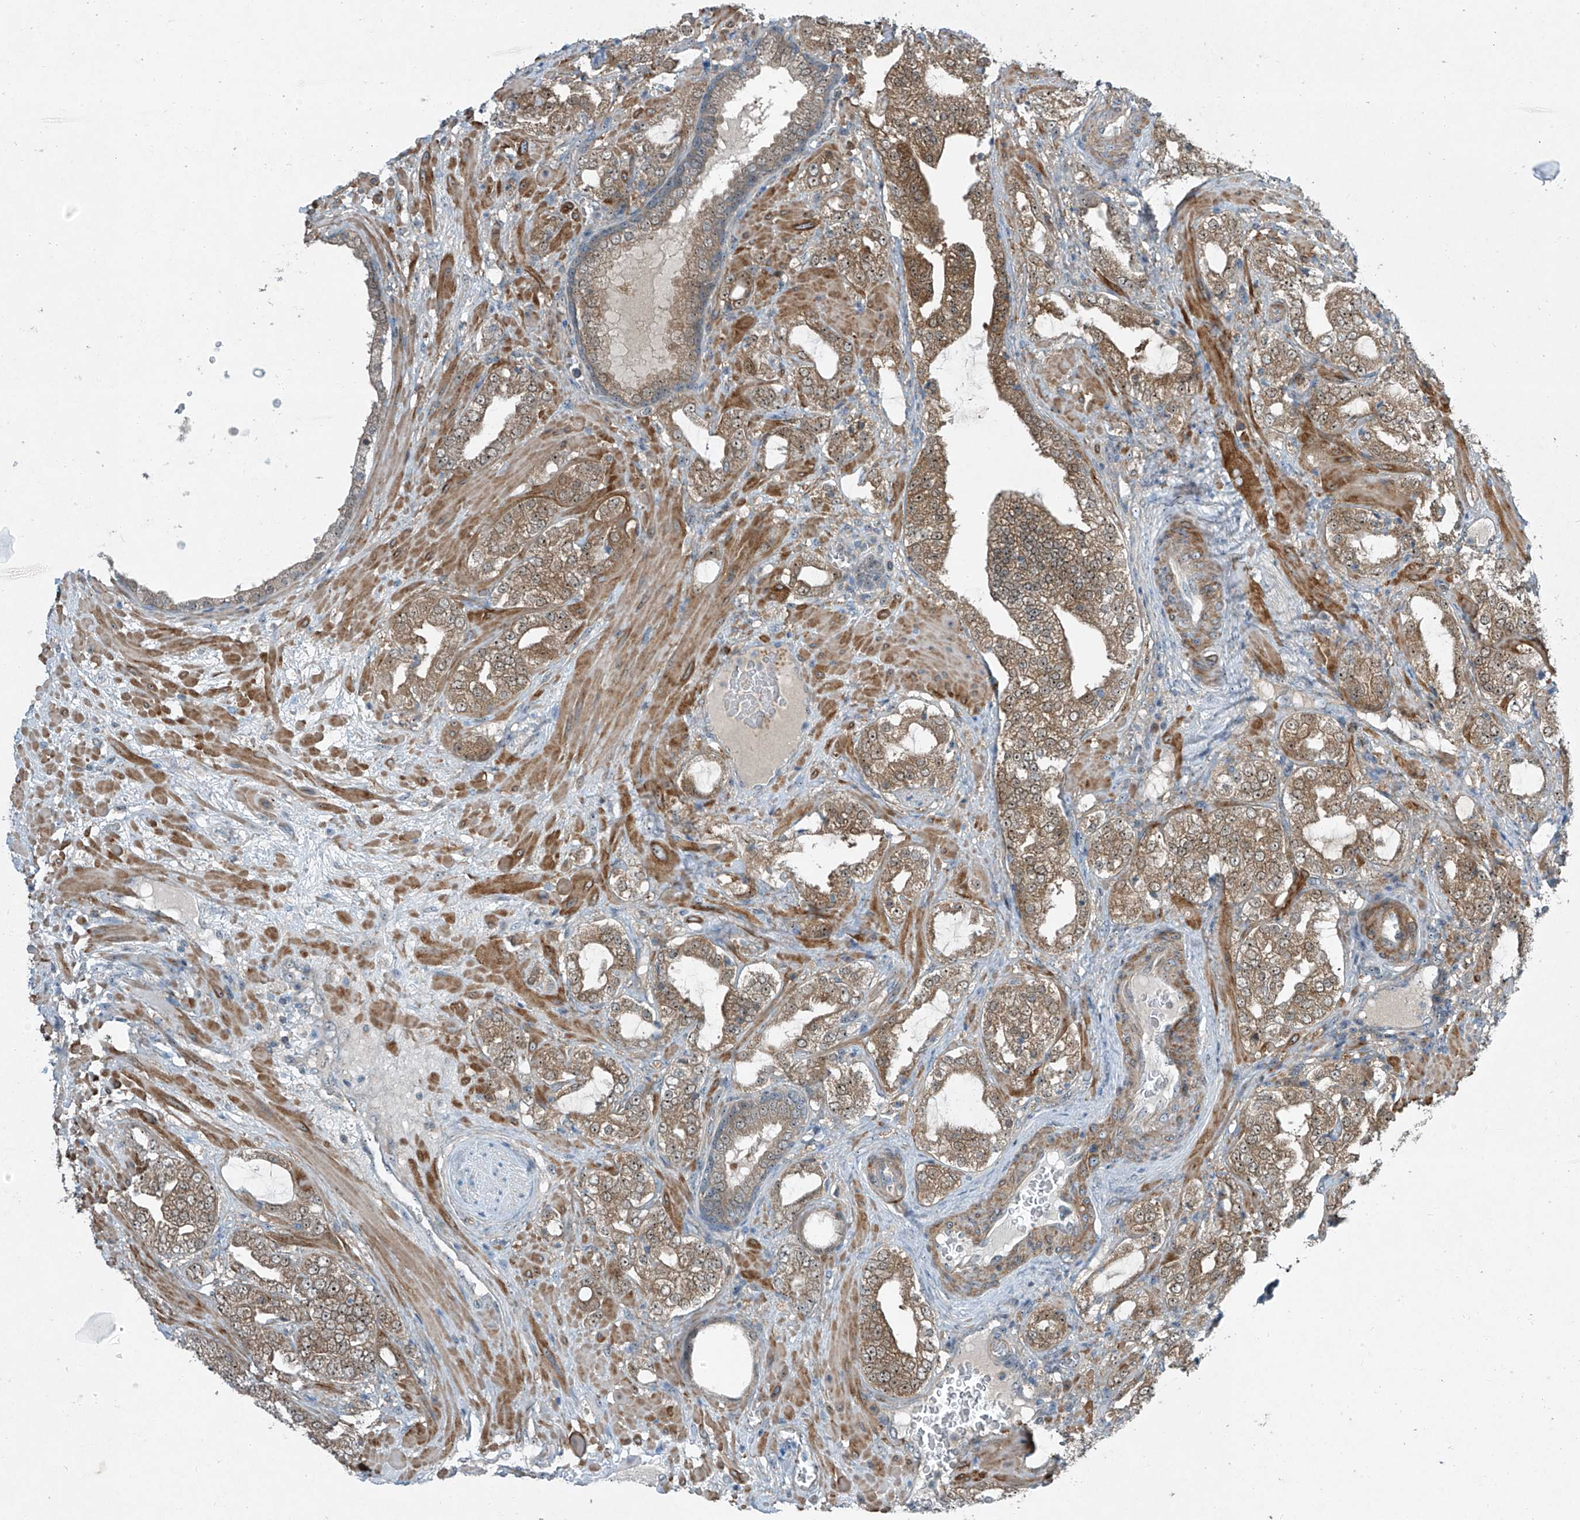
{"staining": {"intensity": "moderate", "quantity": ">75%", "location": "cytoplasmic/membranous,nuclear"}, "tissue": "prostate cancer", "cell_type": "Tumor cells", "image_type": "cancer", "snomed": [{"axis": "morphology", "description": "Adenocarcinoma, High grade"}, {"axis": "topography", "description": "Prostate"}], "caption": "Moderate cytoplasmic/membranous and nuclear protein staining is present in approximately >75% of tumor cells in prostate cancer.", "gene": "PPCS", "patient": {"sex": "male", "age": 64}}